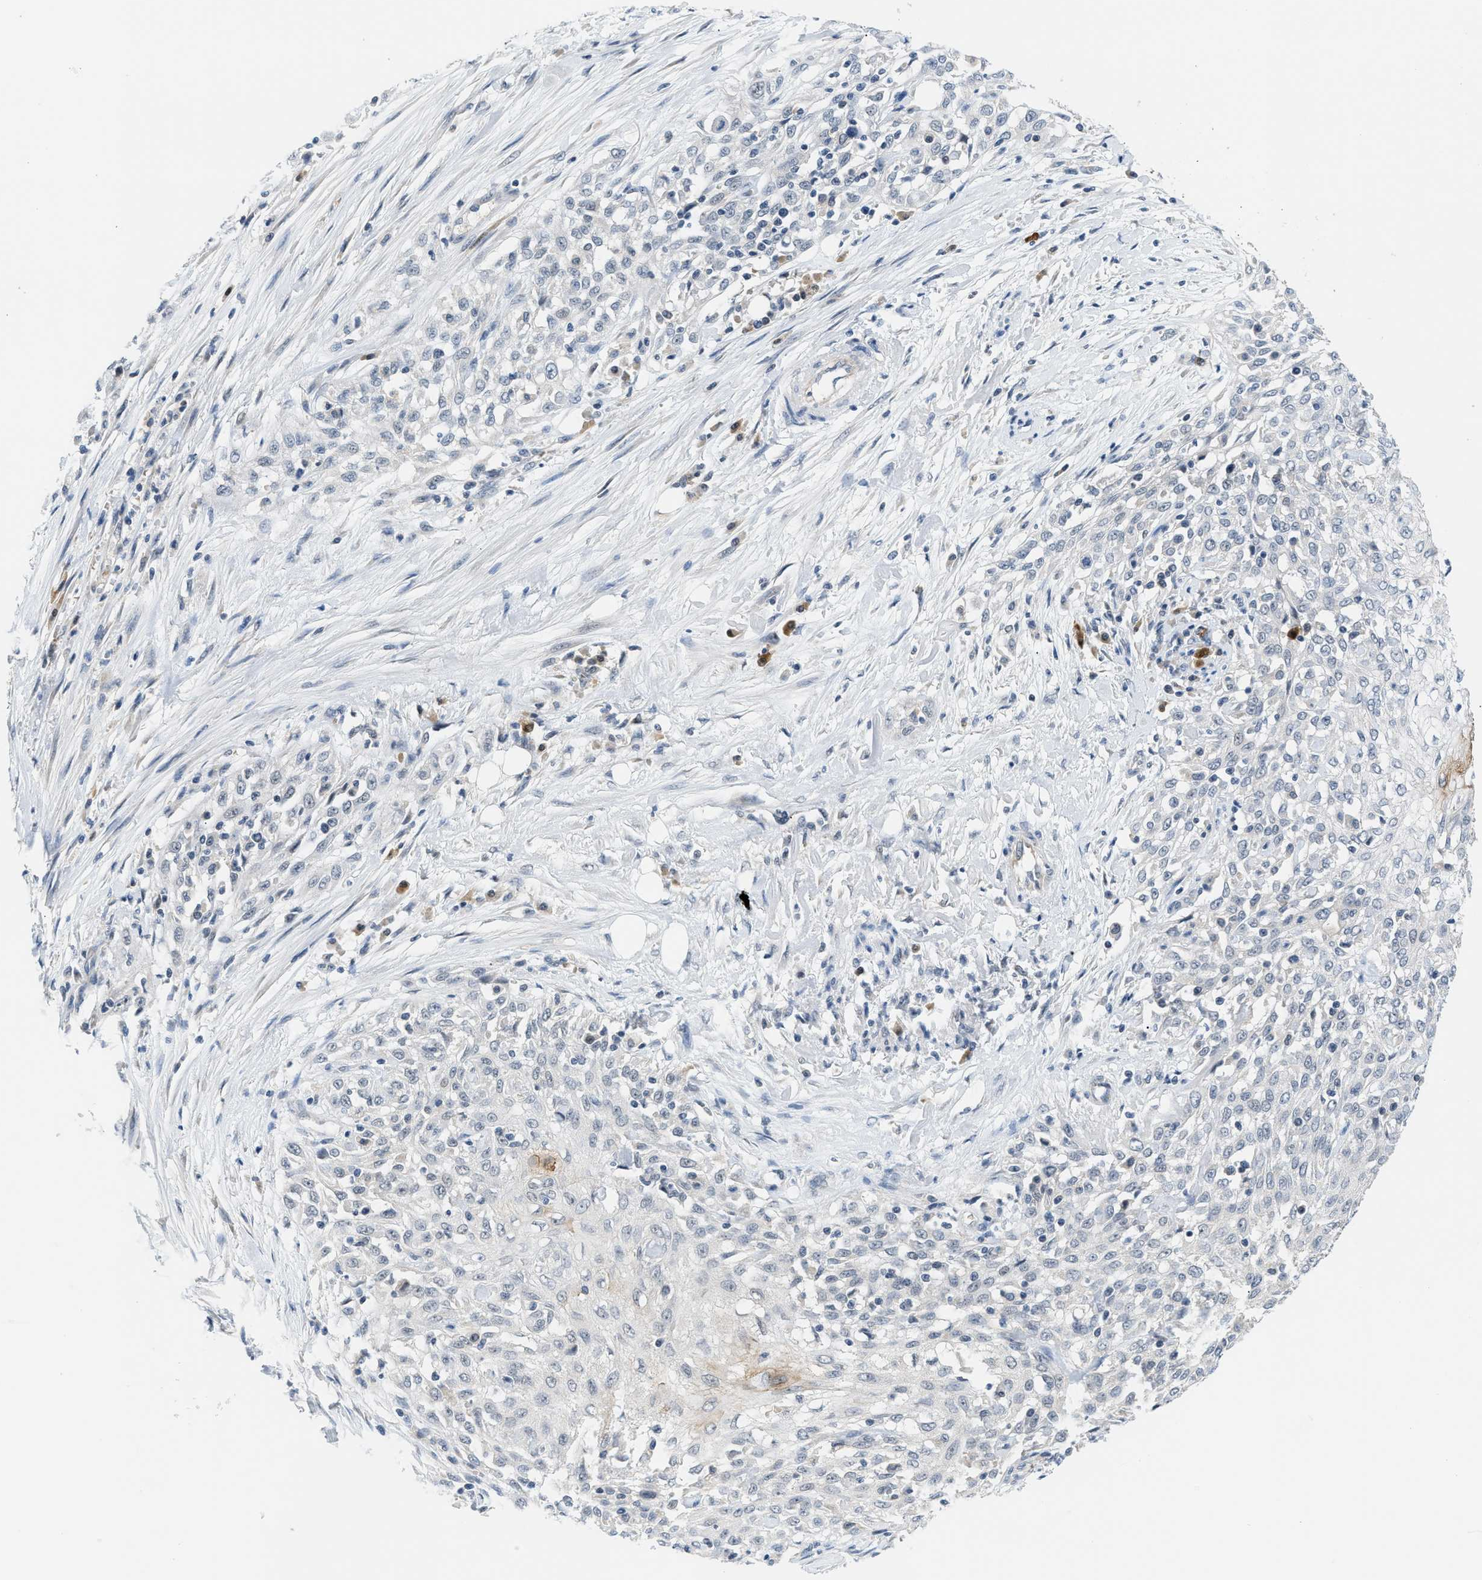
{"staining": {"intensity": "negative", "quantity": "none", "location": "none"}, "tissue": "skin cancer", "cell_type": "Tumor cells", "image_type": "cancer", "snomed": [{"axis": "morphology", "description": "Squamous cell carcinoma, NOS"}, {"axis": "morphology", "description": "Squamous cell carcinoma, metastatic, NOS"}, {"axis": "topography", "description": "Skin"}, {"axis": "topography", "description": "Lymph node"}], "caption": "DAB immunohistochemical staining of skin cancer displays no significant positivity in tumor cells. (DAB immunohistochemistry visualized using brightfield microscopy, high magnification).", "gene": "PSAT1", "patient": {"sex": "male", "age": 75}}